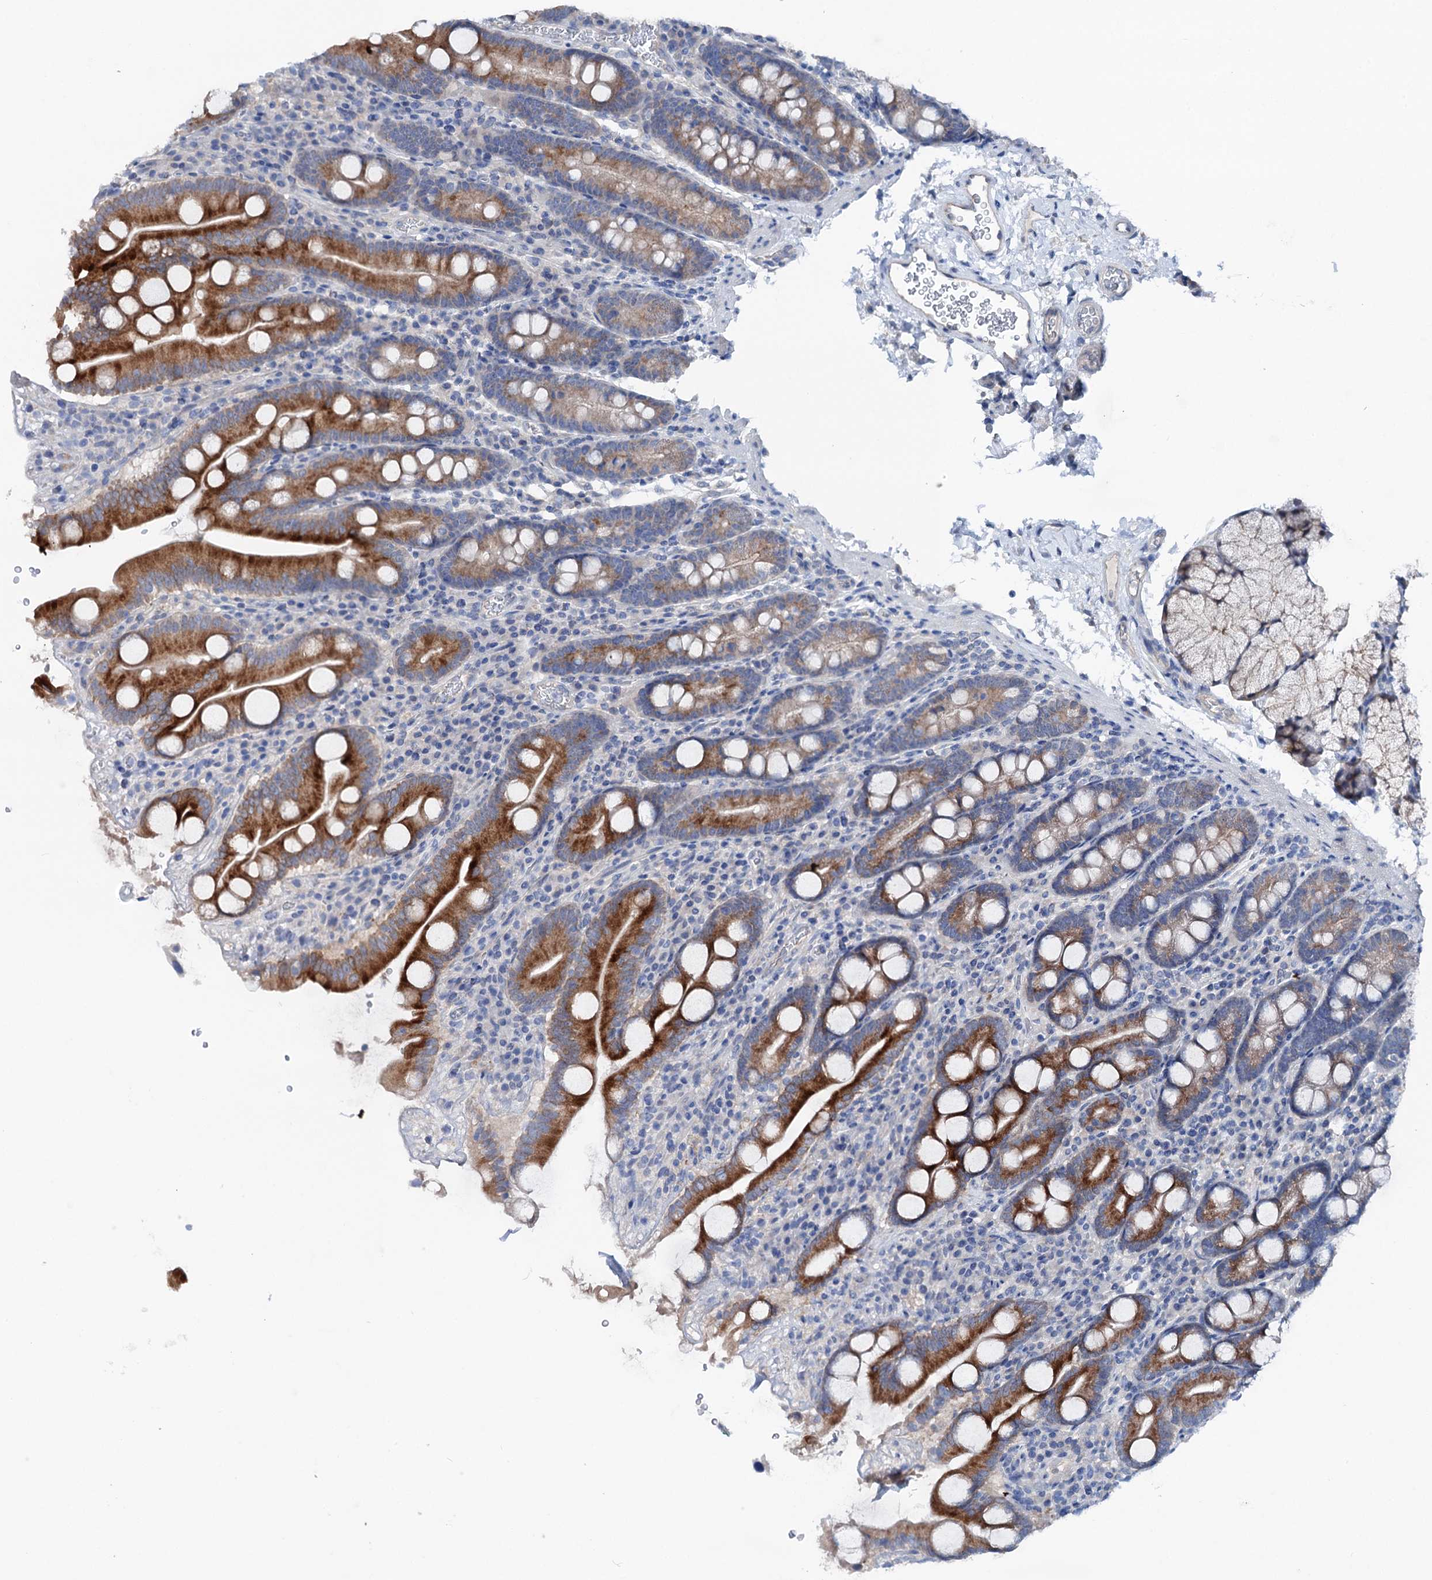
{"staining": {"intensity": "strong", "quantity": "25%-75%", "location": "cytoplasmic/membranous"}, "tissue": "duodenum", "cell_type": "Glandular cells", "image_type": "normal", "snomed": [{"axis": "morphology", "description": "Normal tissue, NOS"}, {"axis": "topography", "description": "Duodenum"}], "caption": "A brown stain shows strong cytoplasmic/membranous staining of a protein in glandular cells of unremarkable human duodenum. The staining is performed using DAB brown chromogen to label protein expression. The nuclei are counter-stained blue using hematoxylin.", "gene": "SHROOM1", "patient": {"sex": "male", "age": 35}}